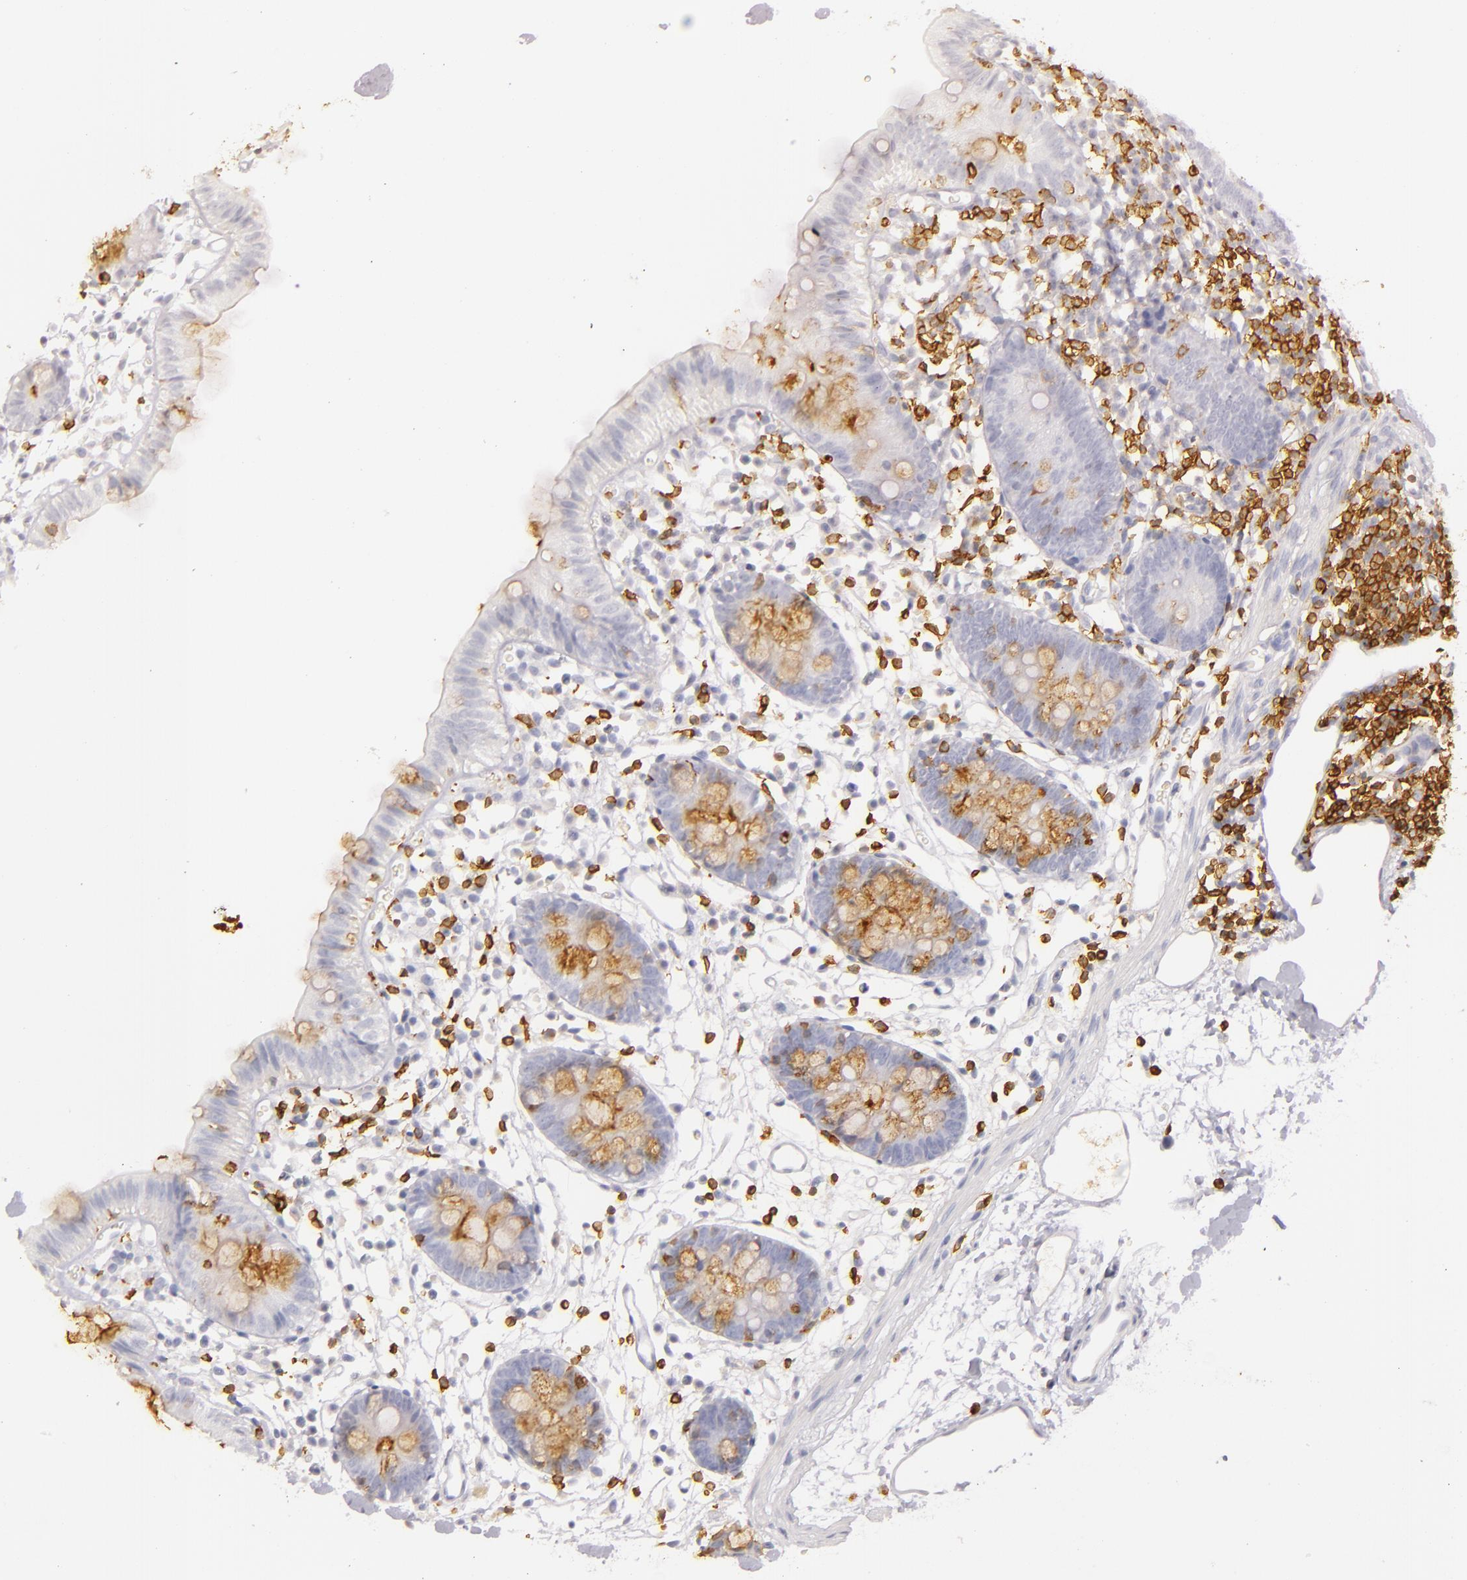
{"staining": {"intensity": "negative", "quantity": "none", "location": "none"}, "tissue": "colon", "cell_type": "Endothelial cells", "image_type": "normal", "snomed": [{"axis": "morphology", "description": "Normal tissue, NOS"}, {"axis": "topography", "description": "Colon"}], "caption": "This image is of normal colon stained with immunohistochemistry (IHC) to label a protein in brown with the nuclei are counter-stained blue. There is no positivity in endothelial cells.", "gene": "LAT", "patient": {"sex": "male", "age": 14}}